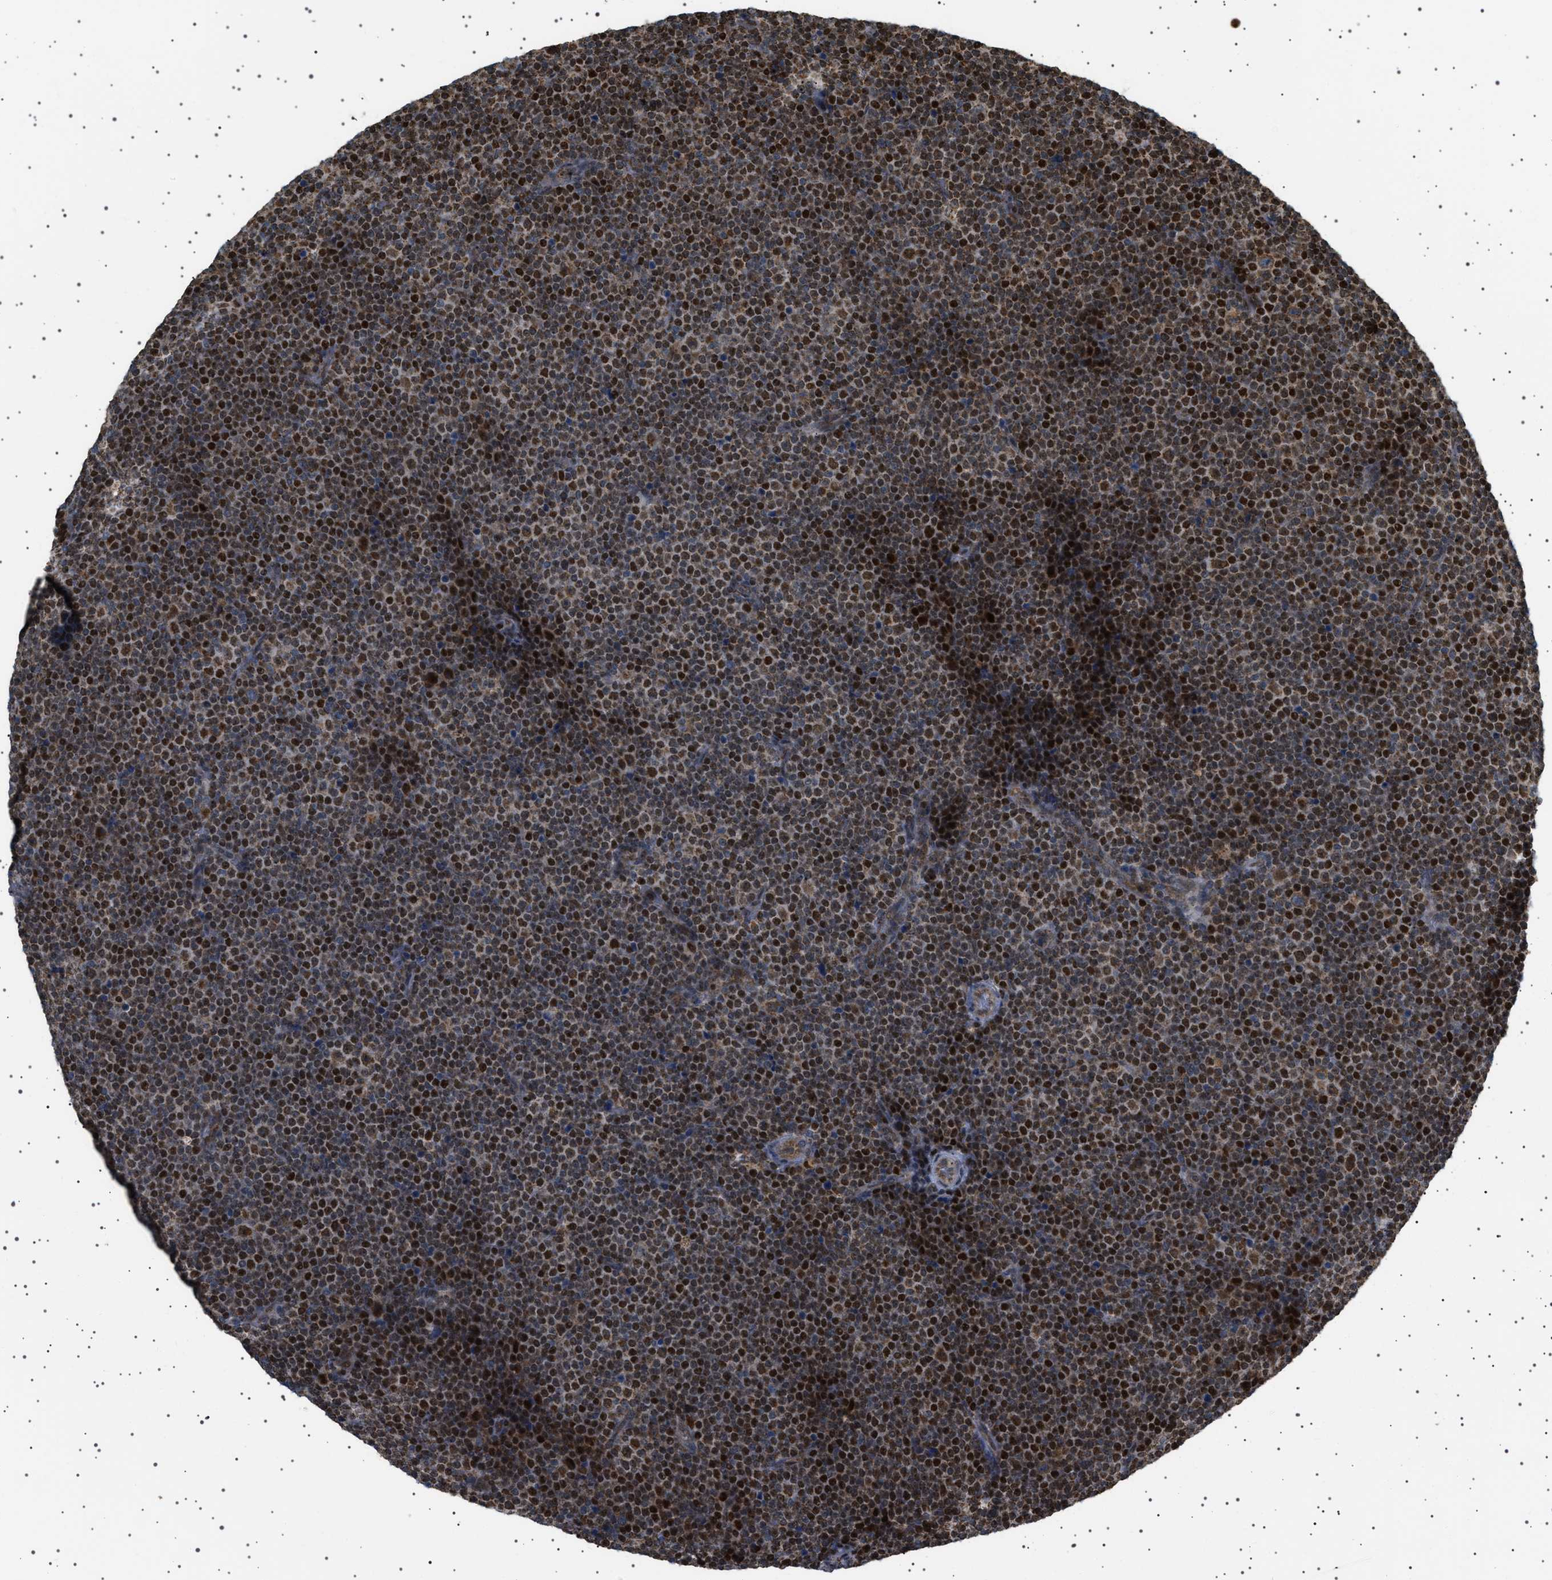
{"staining": {"intensity": "strong", "quantity": ">75%", "location": "cytoplasmic/membranous,nuclear"}, "tissue": "lymphoma", "cell_type": "Tumor cells", "image_type": "cancer", "snomed": [{"axis": "morphology", "description": "Malignant lymphoma, non-Hodgkin's type, Low grade"}, {"axis": "topography", "description": "Lymph node"}], "caption": "Strong cytoplasmic/membranous and nuclear expression for a protein is present in about >75% of tumor cells of lymphoma using IHC.", "gene": "MELK", "patient": {"sex": "female", "age": 67}}